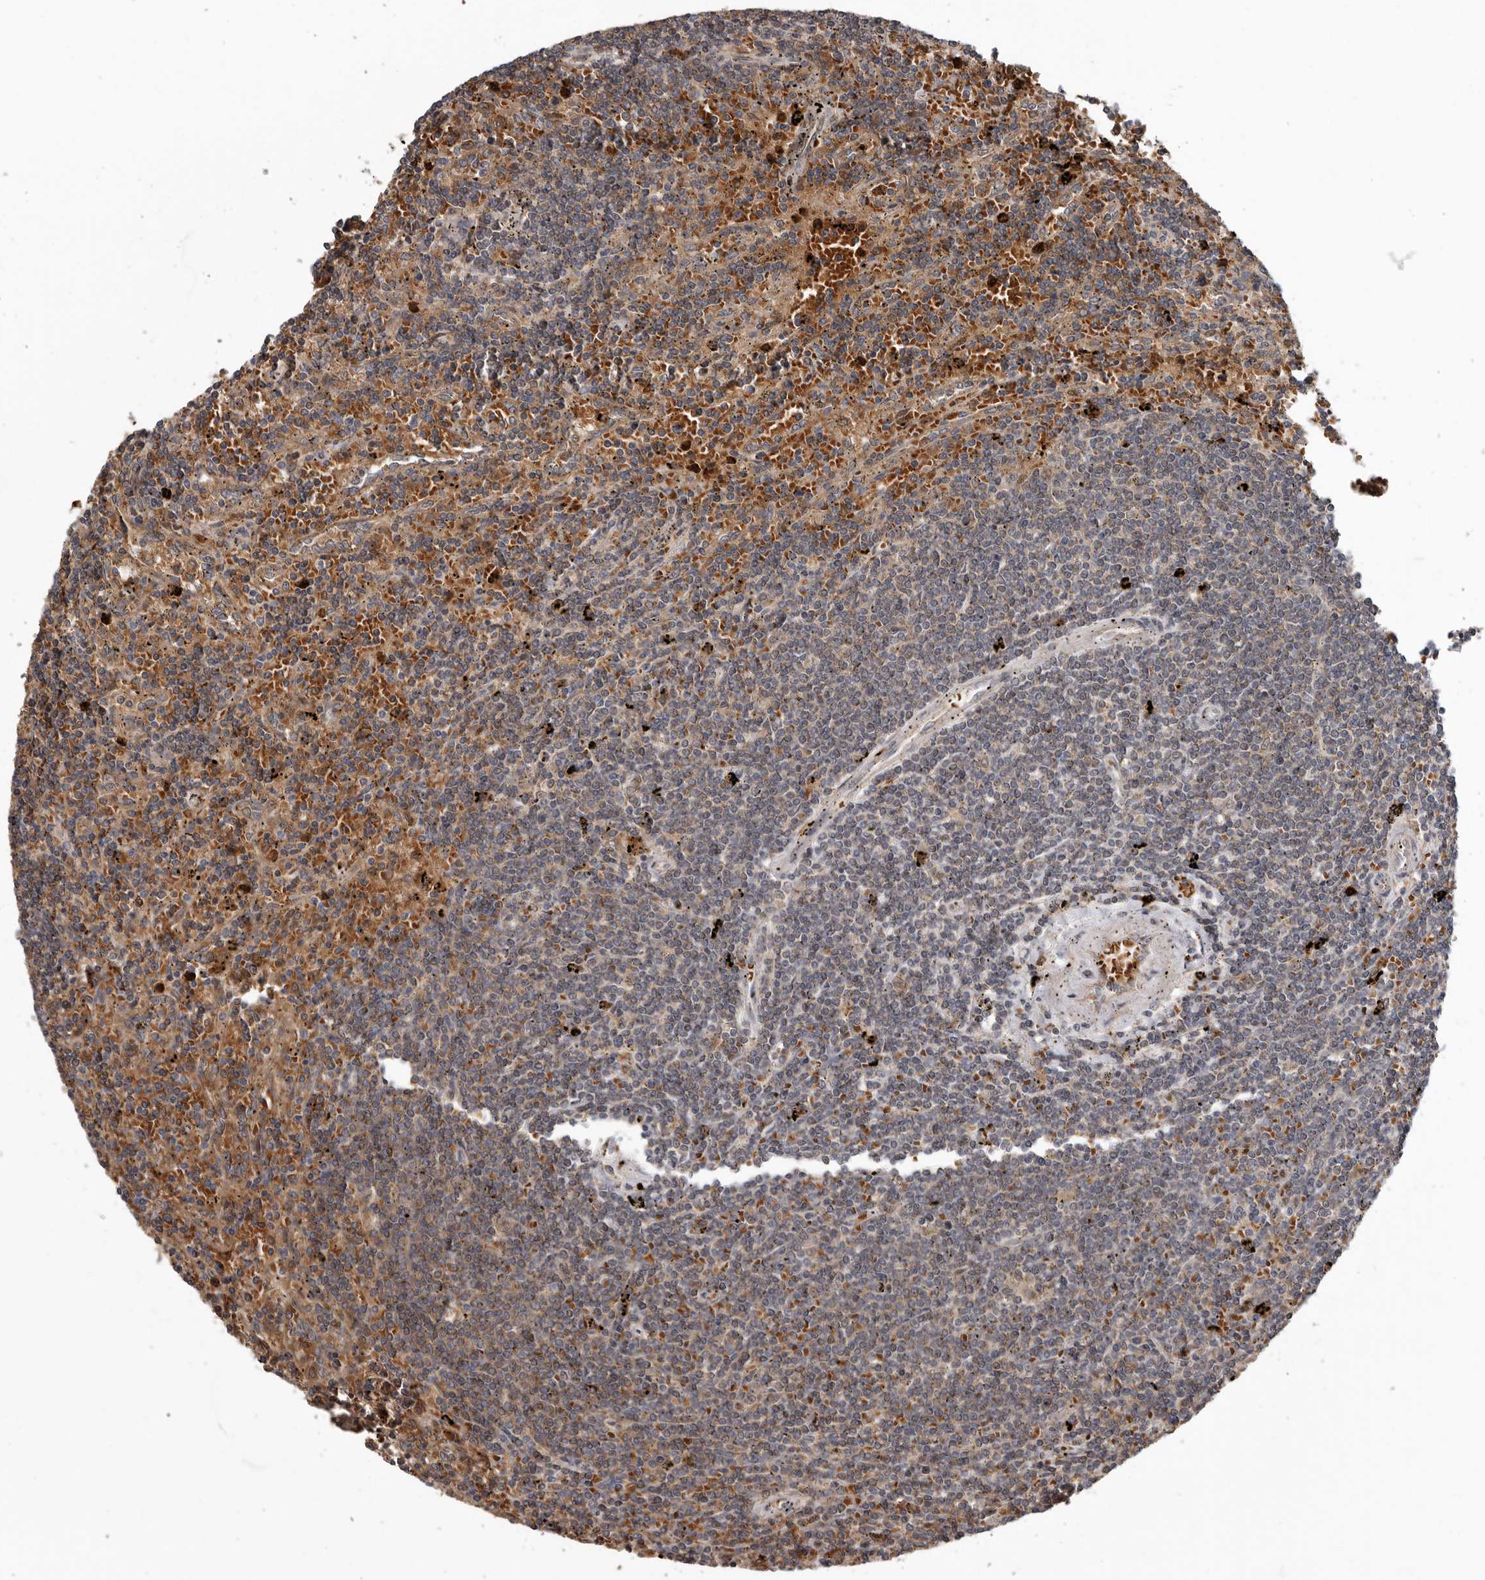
{"staining": {"intensity": "negative", "quantity": "none", "location": "none"}, "tissue": "lymphoma", "cell_type": "Tumor cells", "image_type": "cancer", "snomed": [{"axis": "morphology", "description": "Malignant lymphoma, non-Hodgkin's type, Low grade"}, {"axis": "topography", "description": "Spleen"}], "caption": "An image of human lymphoma is negative for staining in tumor cells.", "gene": "FGFR4", "patient": {"sex": "male", "age": 76}}